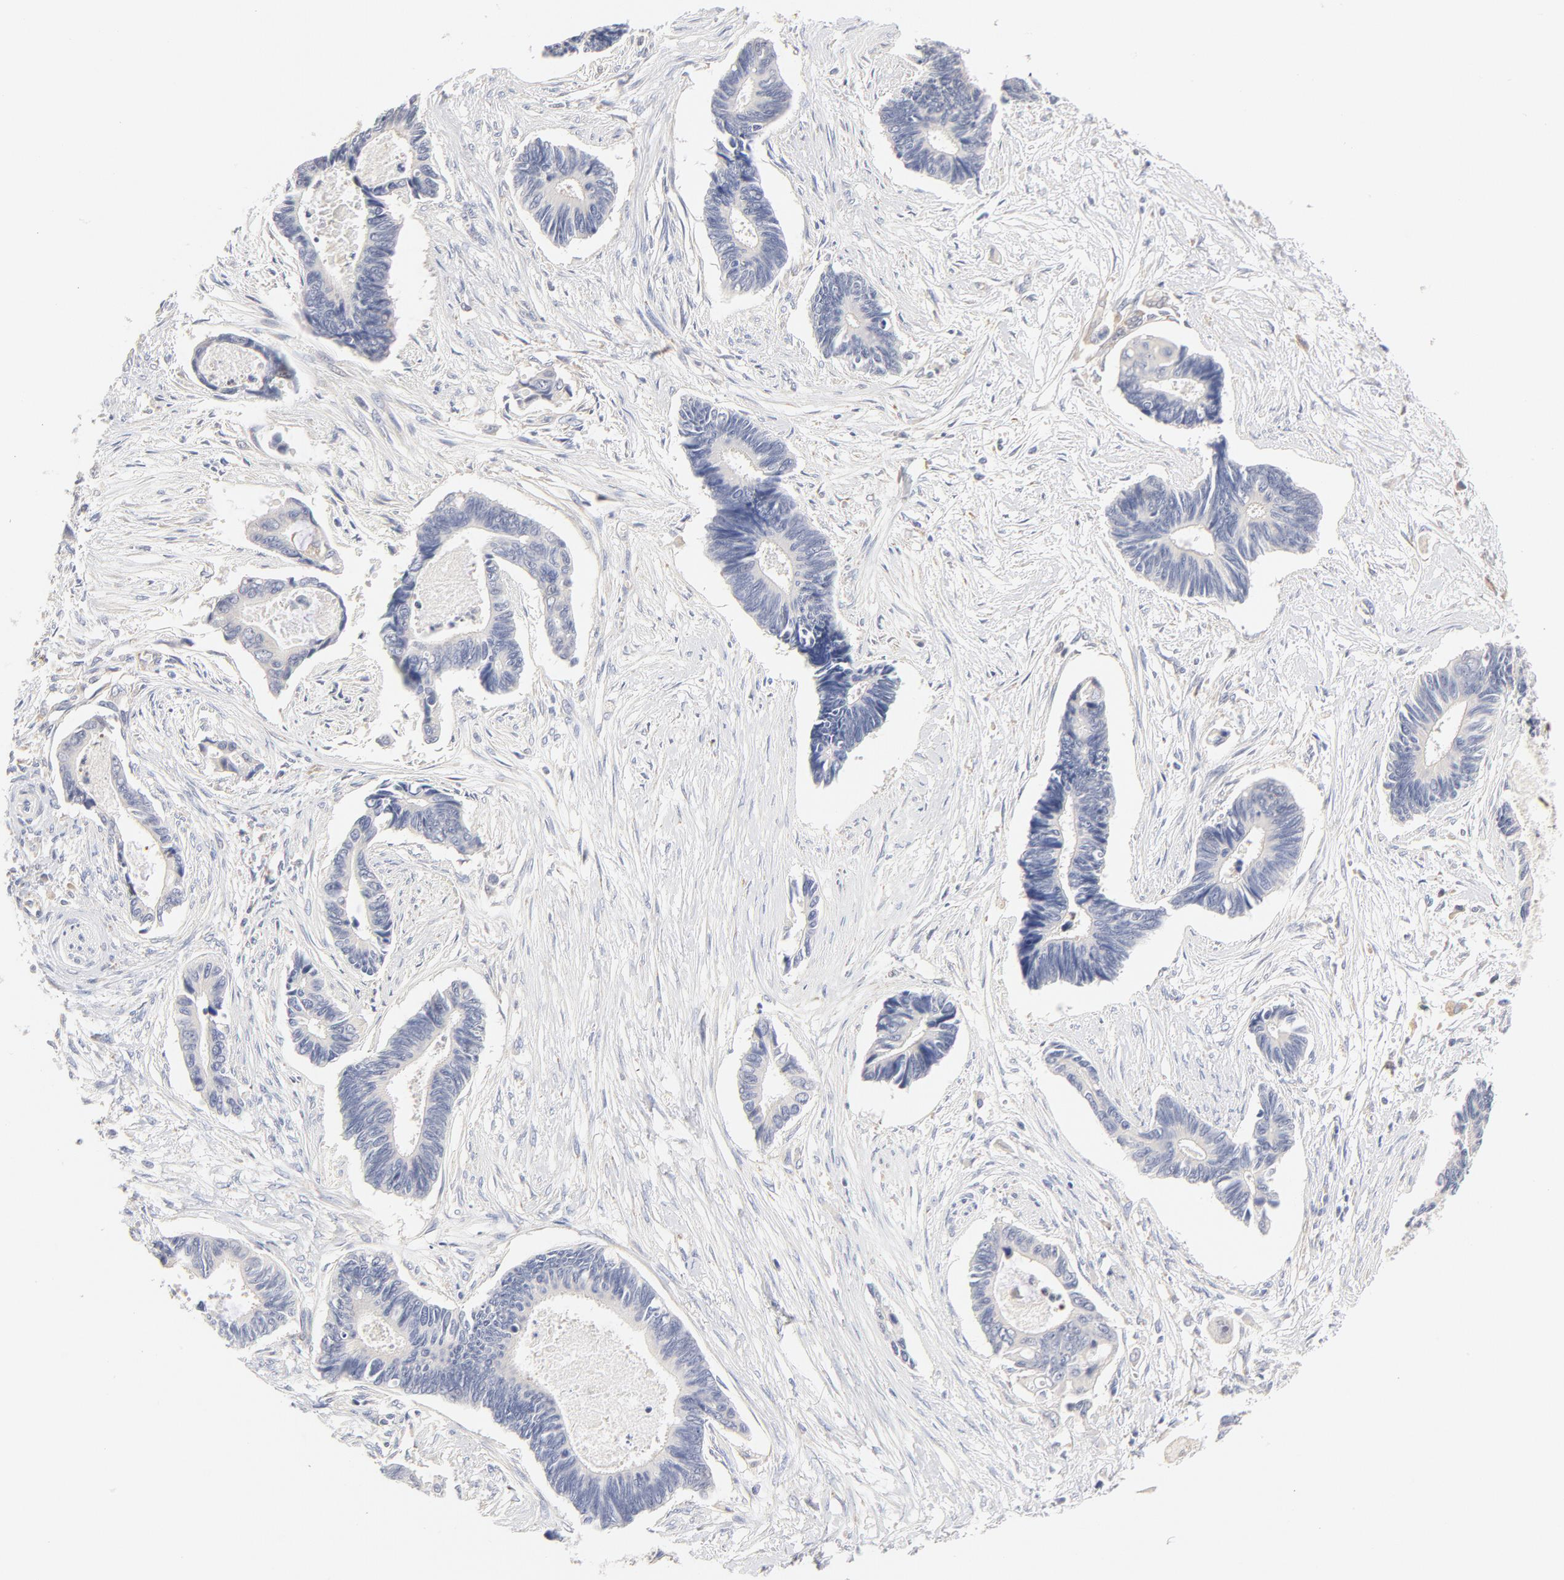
{"staining": {"intensity": "negative", "quantity": "none", "location": "none"}, "tissue": "pancreatic cancer", "cell_type": "Tumor cells", "image_type": "cancer", "snomed": [{"axis": "morphology", "description": "Adenocarcinoma, NOS"}, {"axis": "topography", "description": "Pancreas"}], "caption": "Tumor cells are negative for protein expression in human pancreatic adenocarcinoma.", "gene": "MTERF2", "patient": {"sex": "female", "age": 70}}